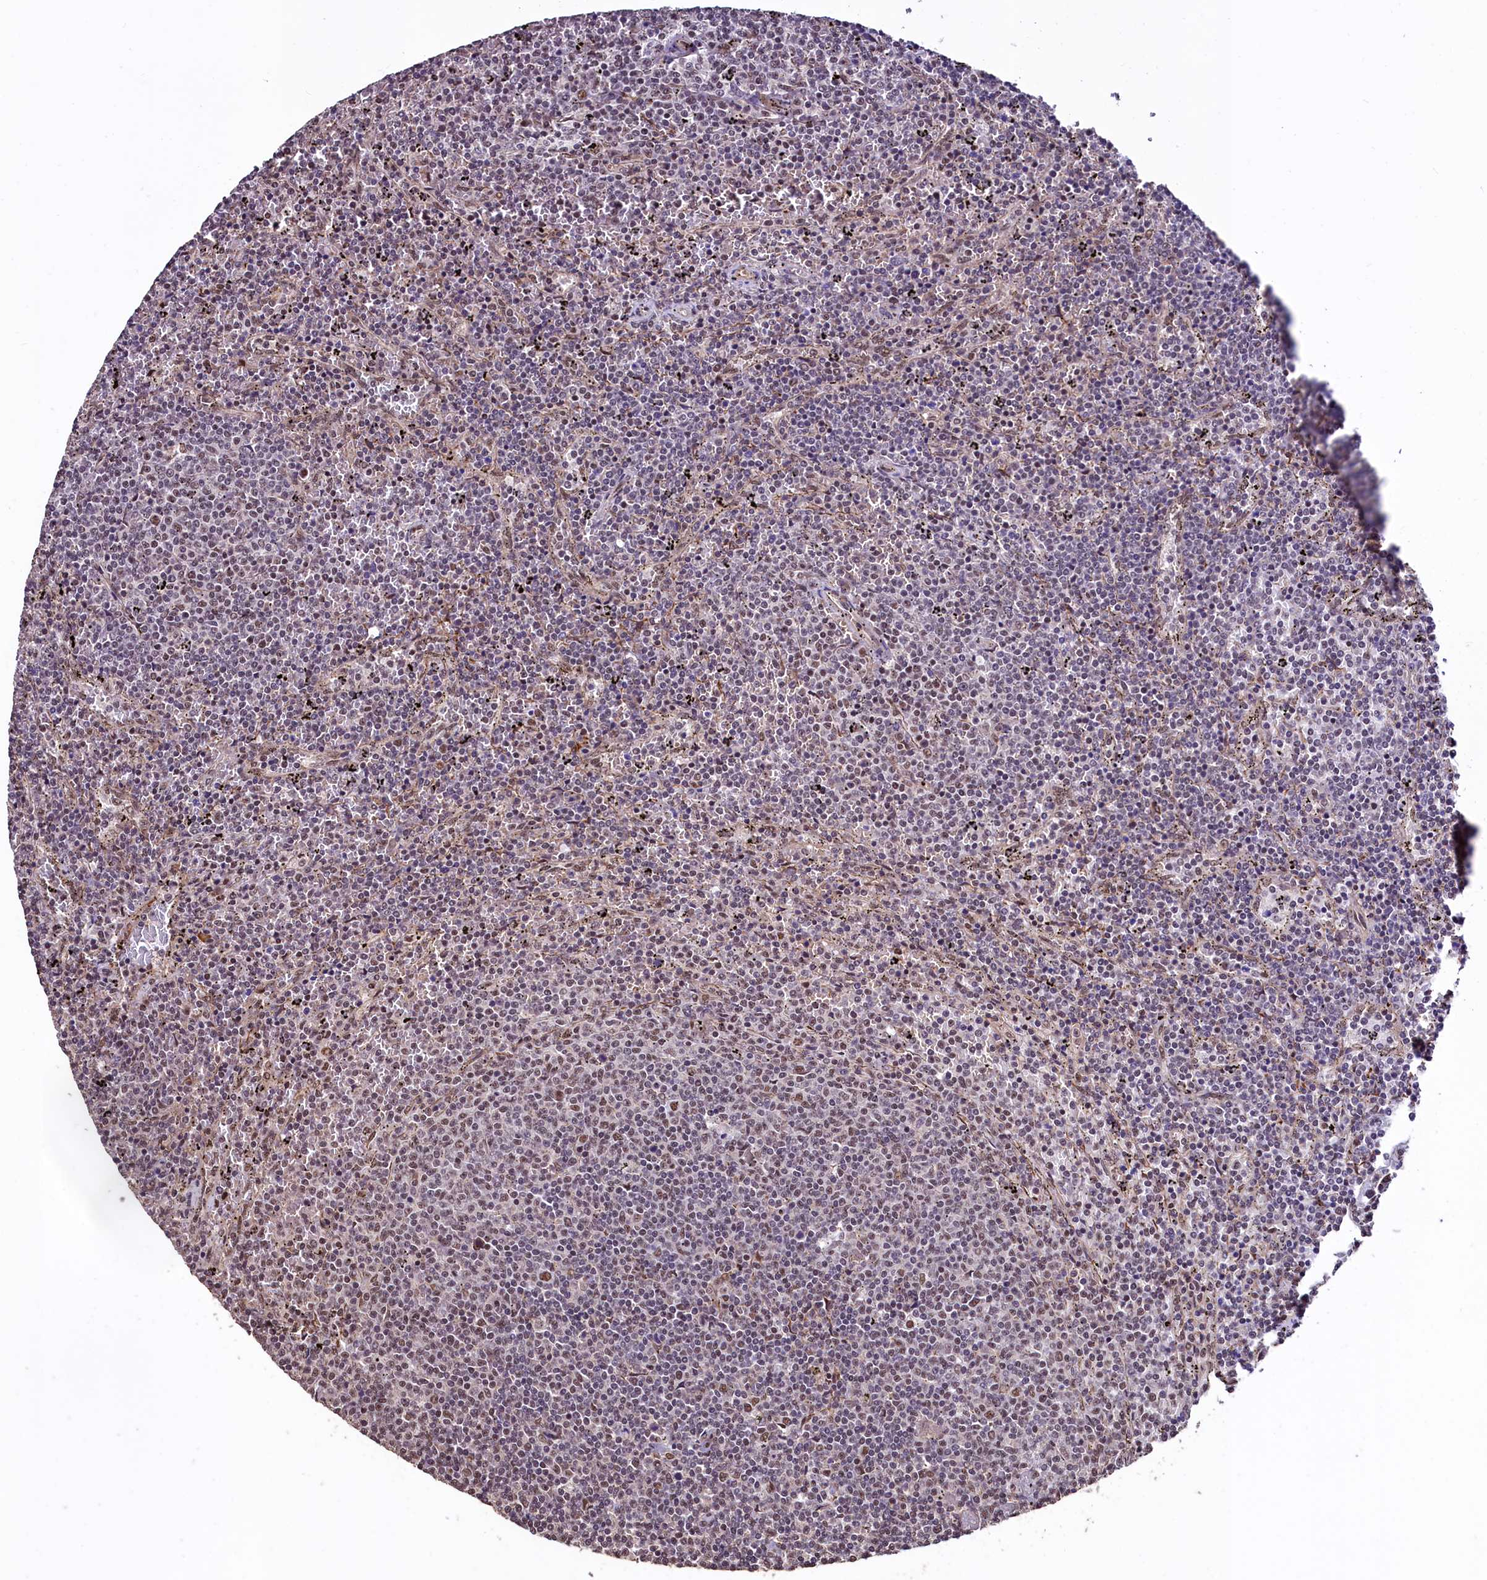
{"staining": {"intensity": "moderate", "quantity": "<25%", "location": "nuclear"}, "tissue": "lymphoma", "cell_type": "Tumor cells", "image_type": "cancer", "snomed": [{"axis": "morphology", "description": "Malignant lymphoma, non-Hodgkin's type, Low grade"}, {"axis": "topography", "description": "Spleen"}], "caption": "Human lymphoma stained for a protein (brown) displays moderate nuclear positive expression in about <25% of tumor cells.", "gene": "SFSWAP", "patient": {"sex": "female", "age": 50}}